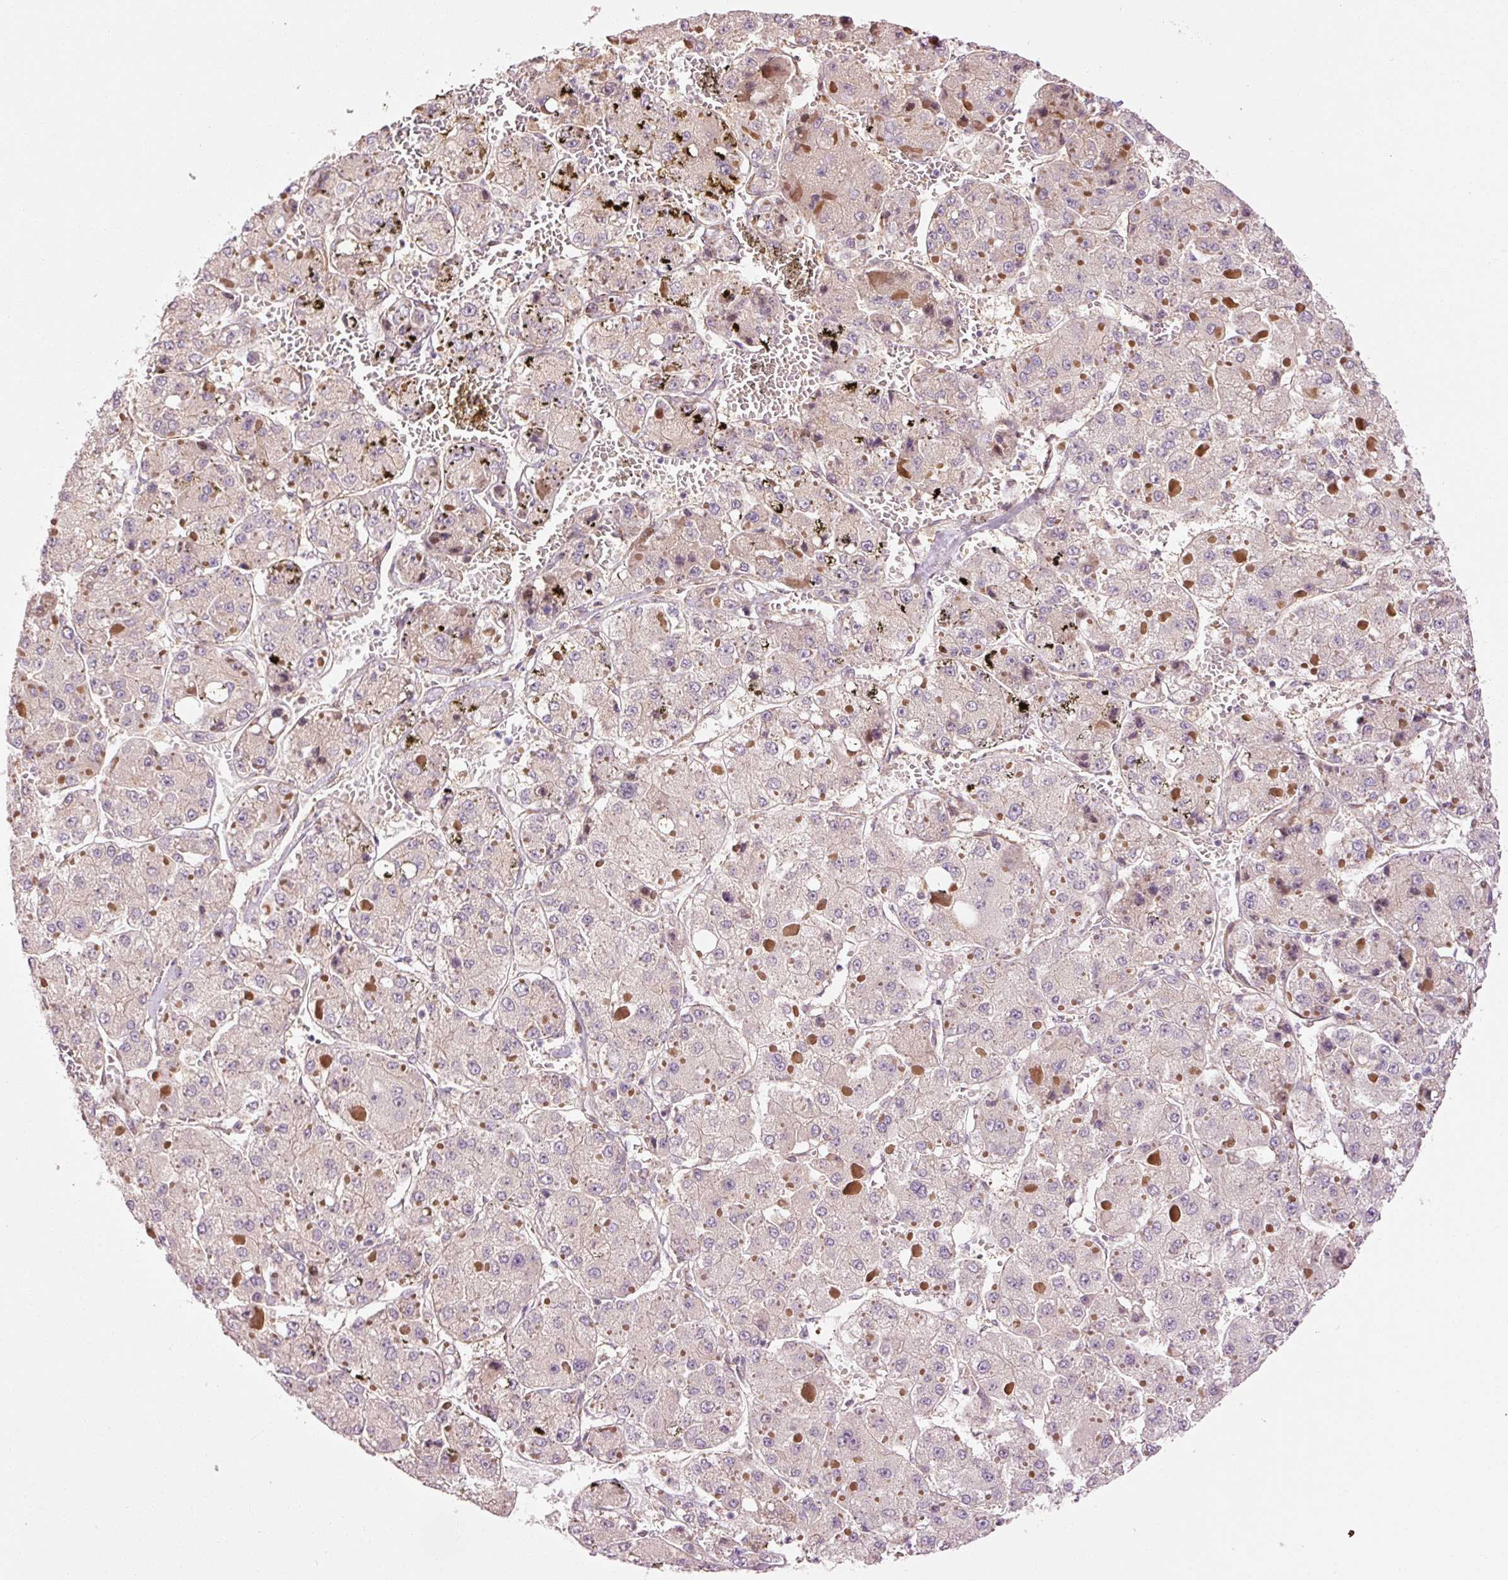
{"staining": {"intensity": "negative", "quantity": "none", "location": "none"}, "tissue": "liver cancer", "cell_type": "Tumor cells", "image_type": "cancer", "snomed": [{"axis": "morphology", "description": "Carcinoma, Hepatocellular, NOS"}, {"axis": "topography", "description": "Liver"}], "caption": "Tumor cells show no significant protein positivity in liver cancer (hepatocellular carcinoma). Brightfield microscopy of IHC stained with DAB (brown) and hematoxylin (blue), captured at high magnification.", "gene": "PPP1R14B", "patient": {"sex": "female", "age": 73}}